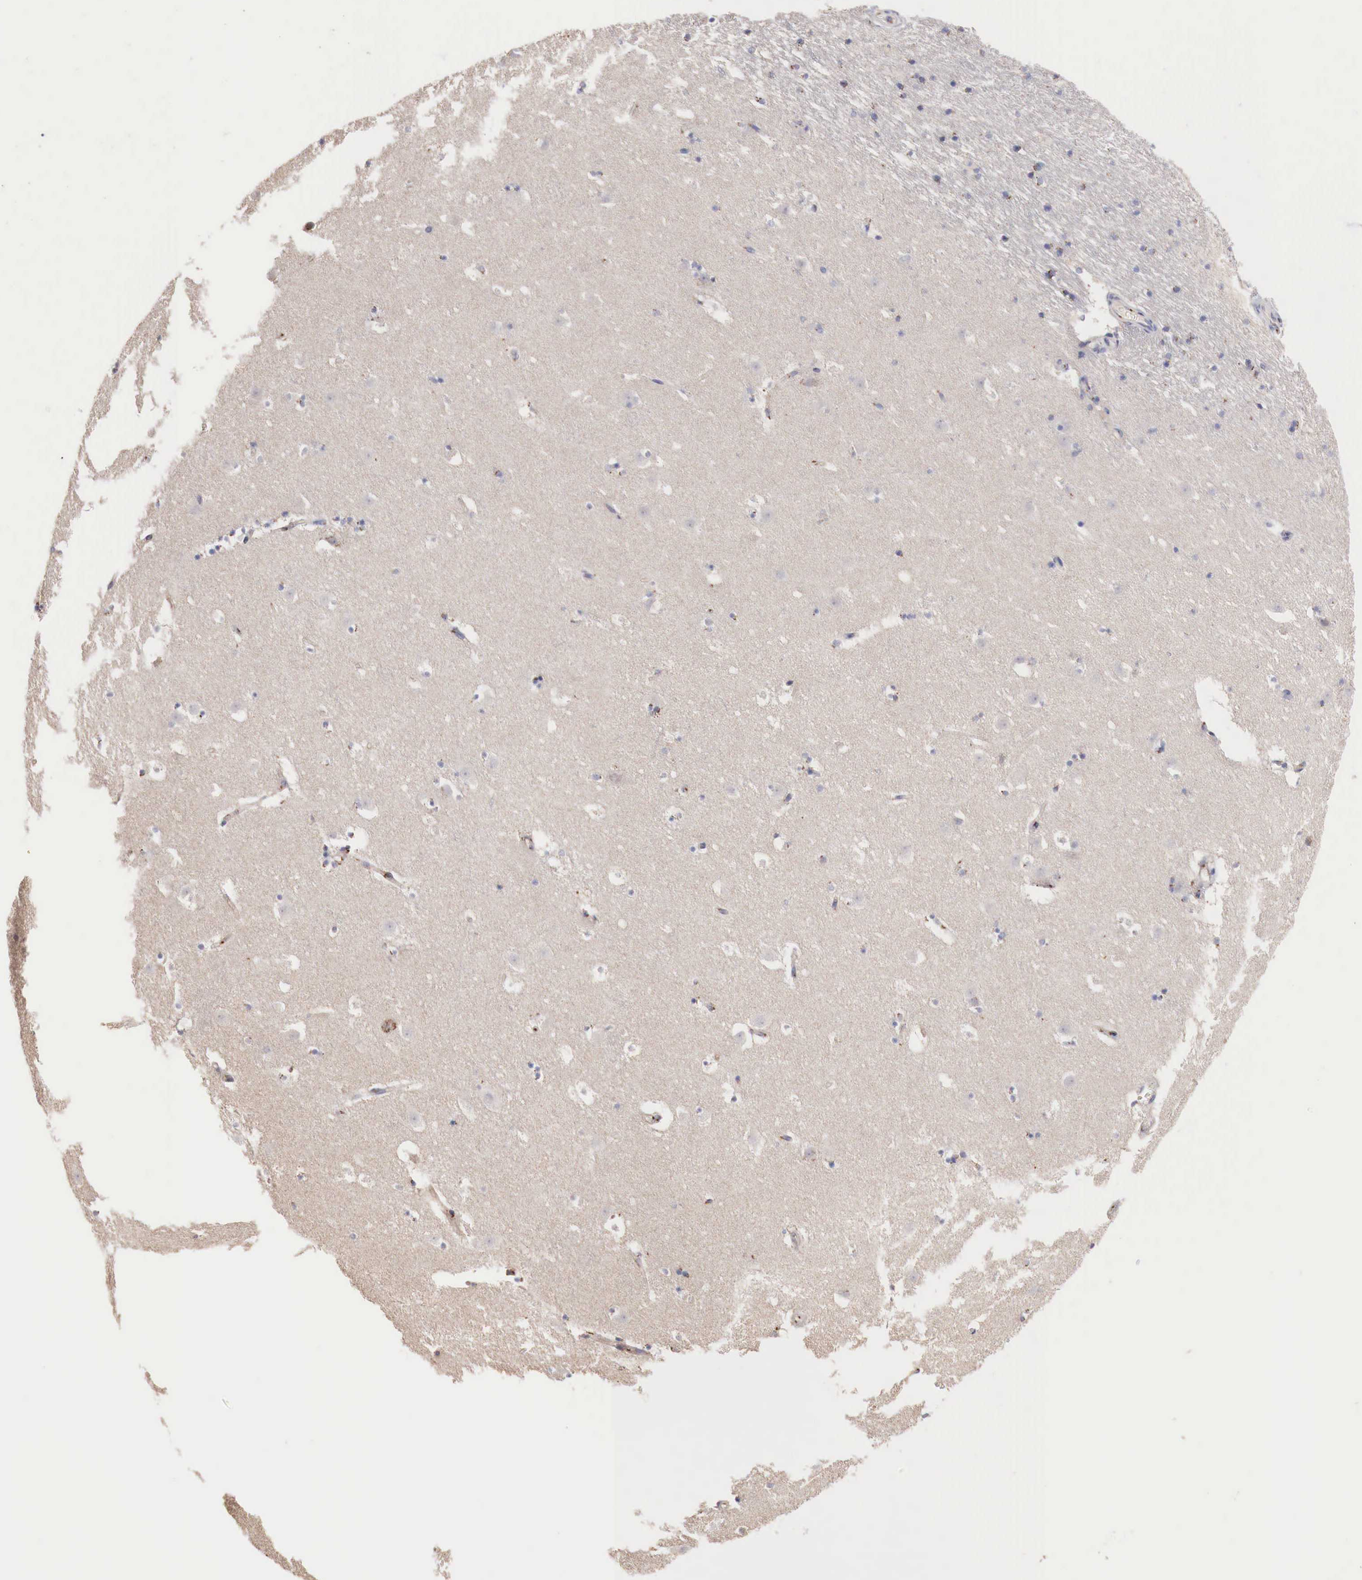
{"staining": {"intensity": "weak", "quantity": "<25%", "location": "cytoplasmic/membranous"}, "tissue": "caudate", "cell_type": "Glial cells", "image_type": "normal", "snomed": [{"axis": "morphology", "description": "Normal tissue, NOS"}, {"axis": "topography", "description": "Lateral ventricle wall"}], "caption": "Immunohistochemistry photomicrograph of normal caudate: human caudate stained with DAB displays no significant protein positivity in glial cells. (DAB immunohistochemistry, high magnification).", "gene": "SYAP1", "patient": {"sex": "male", "age": 45}}